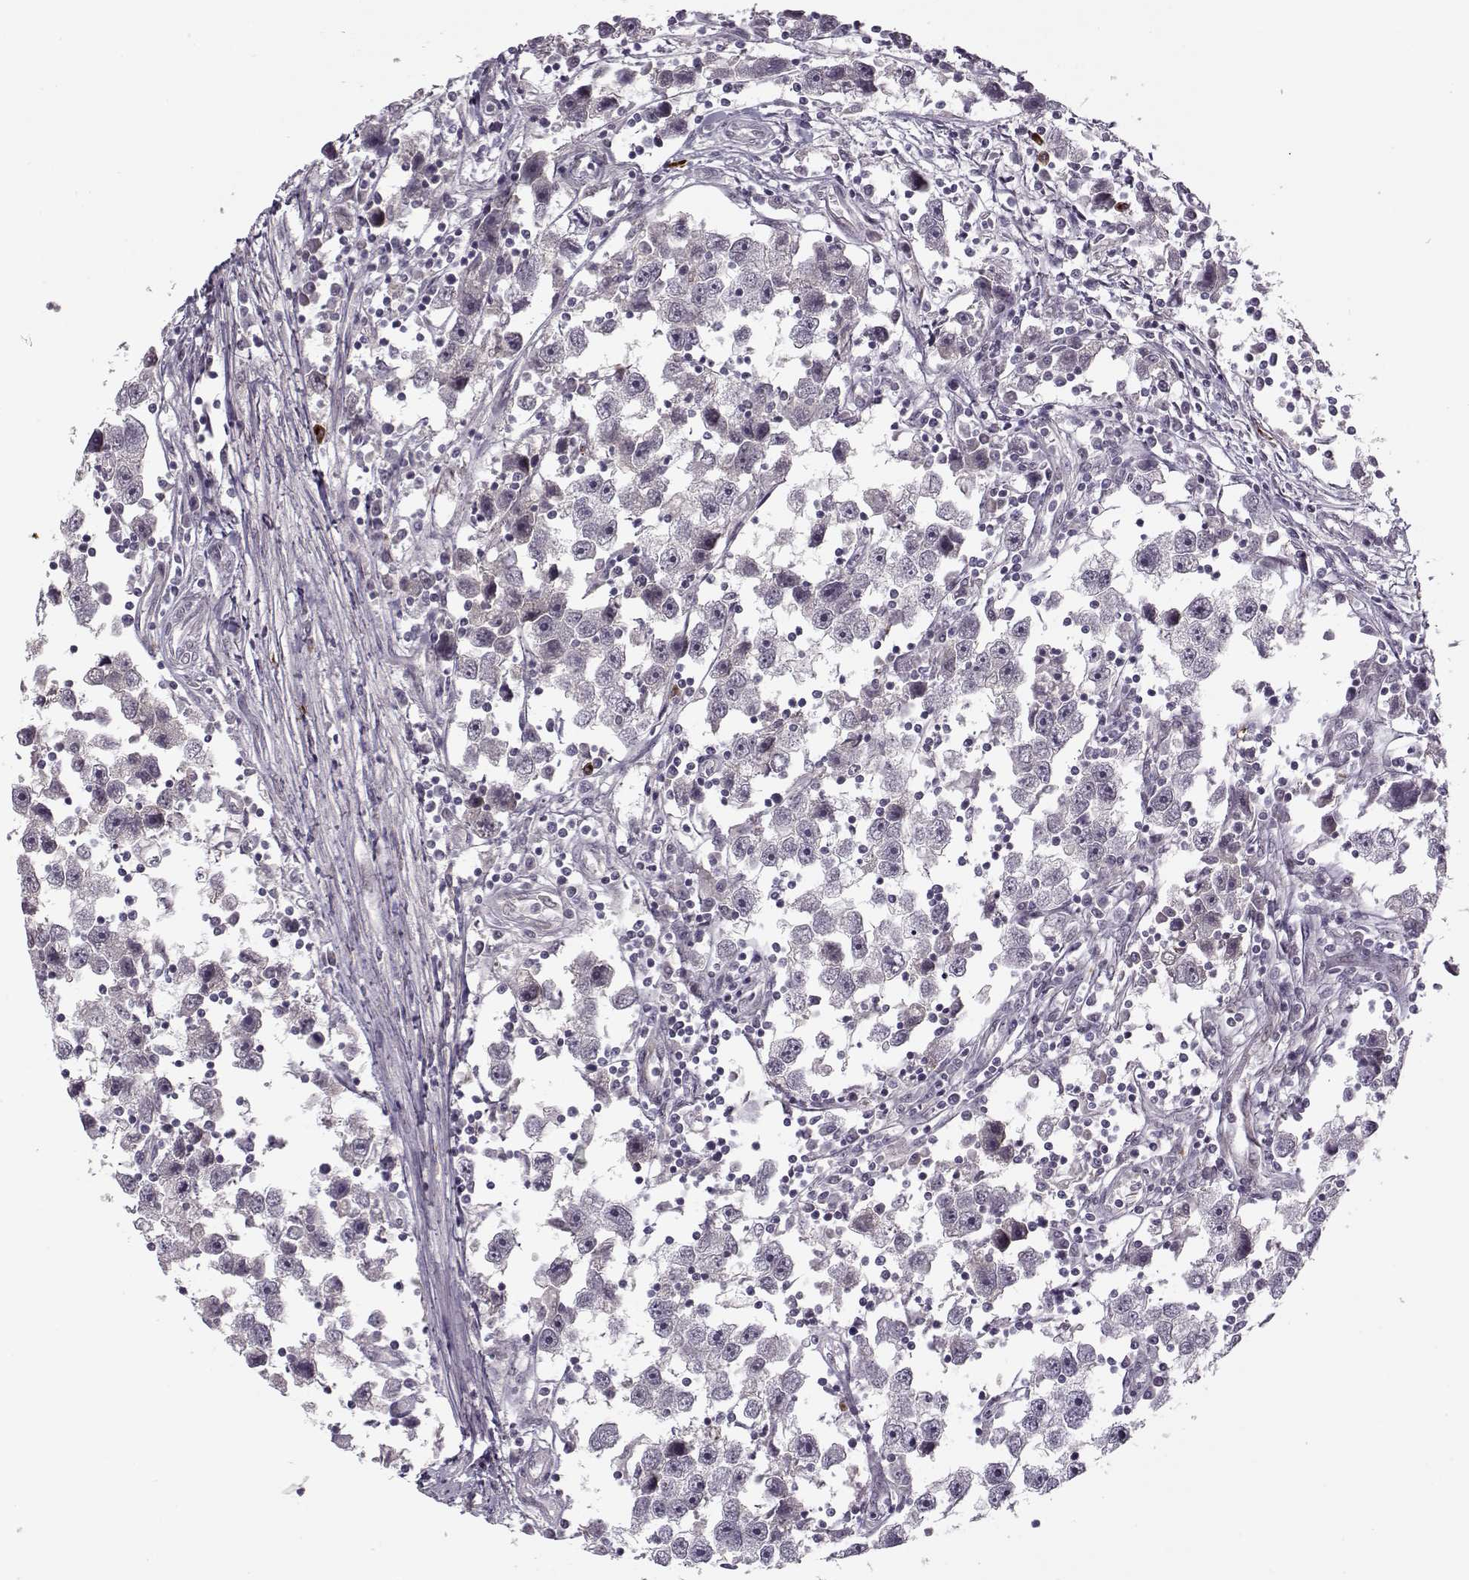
{"staining": {"intensity": "negative", "quantity": "none", "location": "none"}, "tissue": "testis cancer", "cell_type": "Tumor cells", "image_type": "cancer", "snomed": [{"axis": "morphology", "description": "Seminoma, NOS"}, {"axis": "topography", "description": "Testis"}], "caption": "Human testis cancer (seminoma) stained for a protein using immunohistochemistry (IHC) exhibits no staining in tumor cells.", "gene": "DENND4B", "patient": {"sex": "male", "age": 30}}